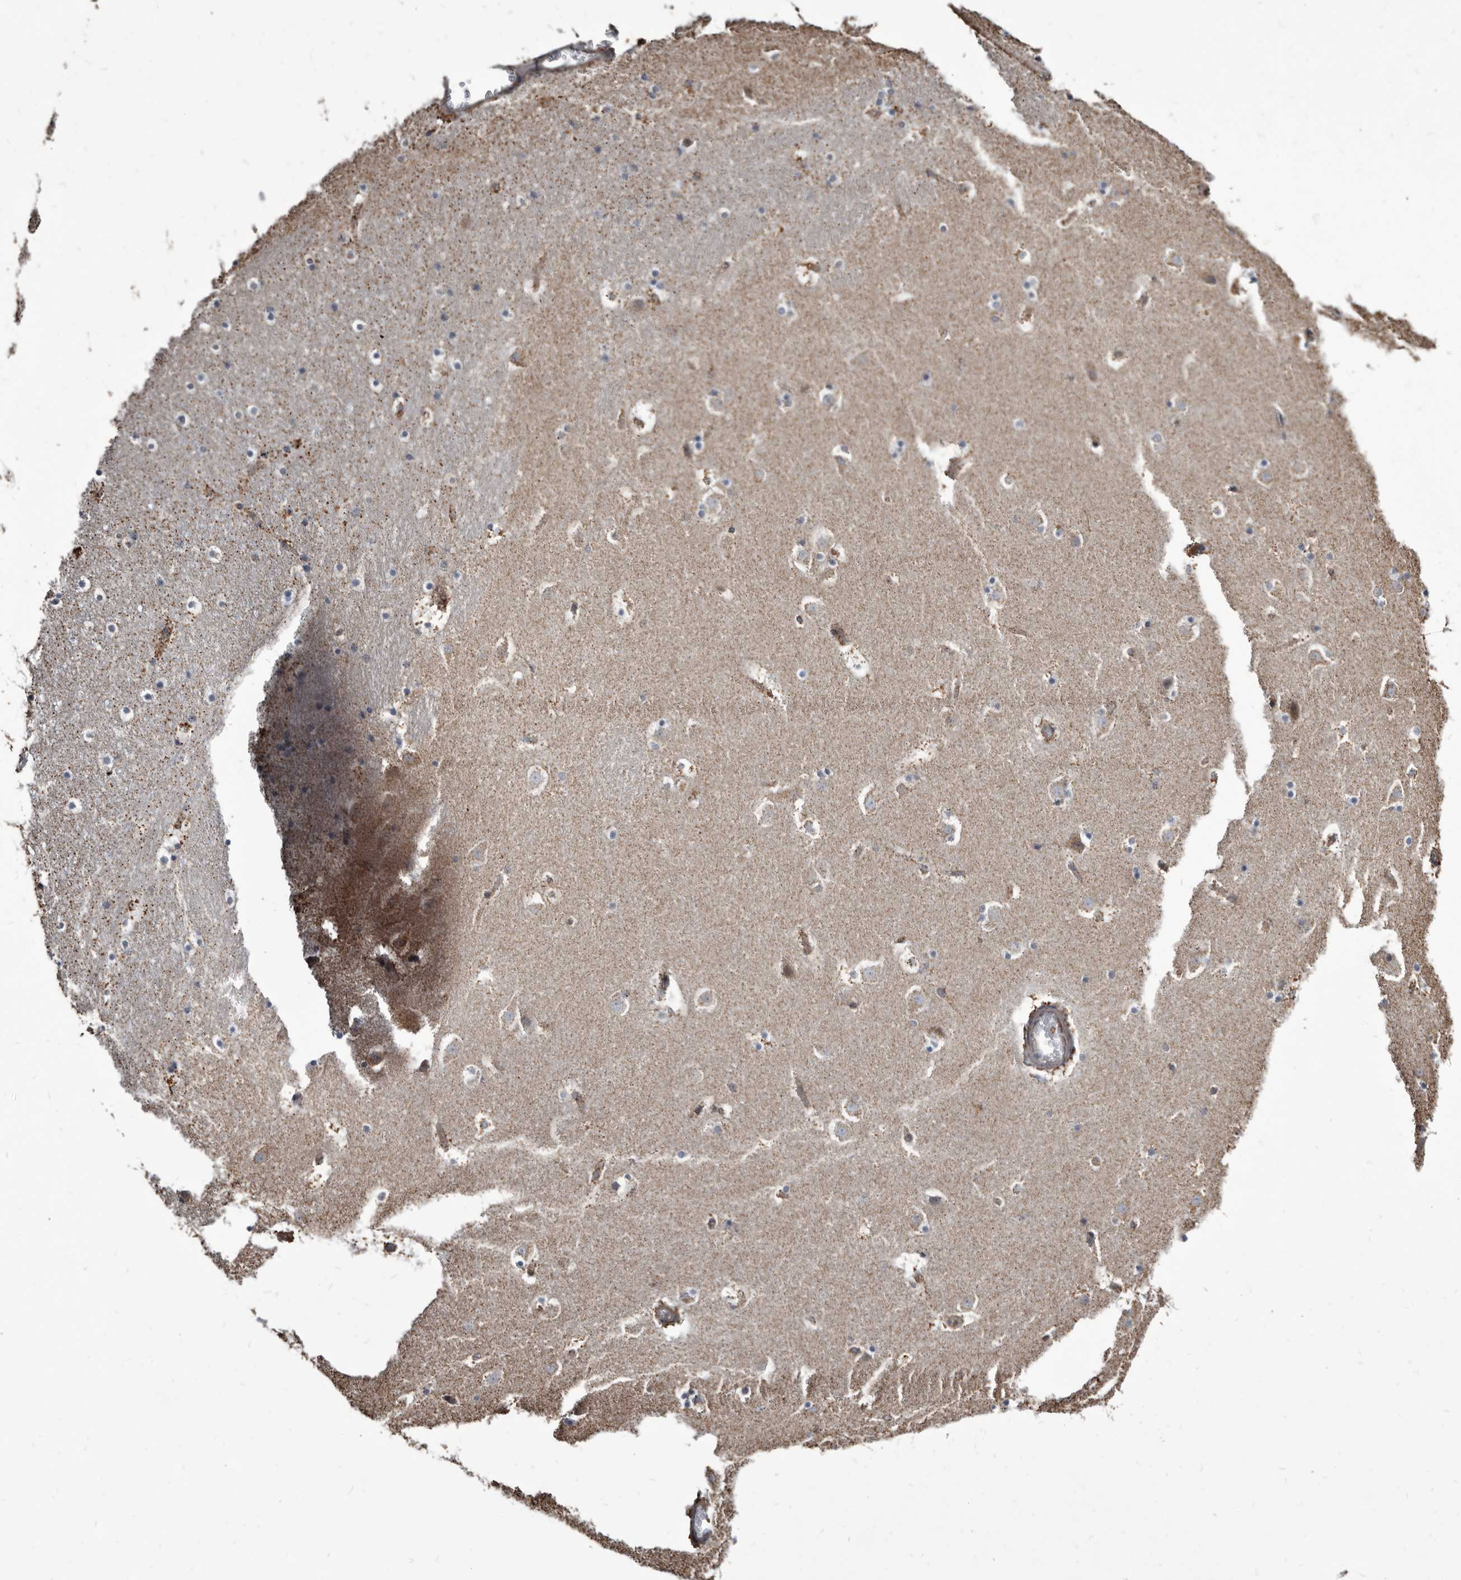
{"staining": {"intensity": "negative", "quantity": "none", "location": "none"}, "tissue": "caudate", "cell_type": "Glial cells", "image_type": "normal", "snomed": [{"axis": "morphology", "description": "Normal tissue, NOS"}, {"axis": "topography", "description": "Lateral ventricle wall"}], "caption": "High power microscopy image of an immunohistochemistry micrograph of normal caudate, revealing no significant positivity in glial cells.", "gene": "CTSA", "patient": {"sex": "male", "age": 45}}